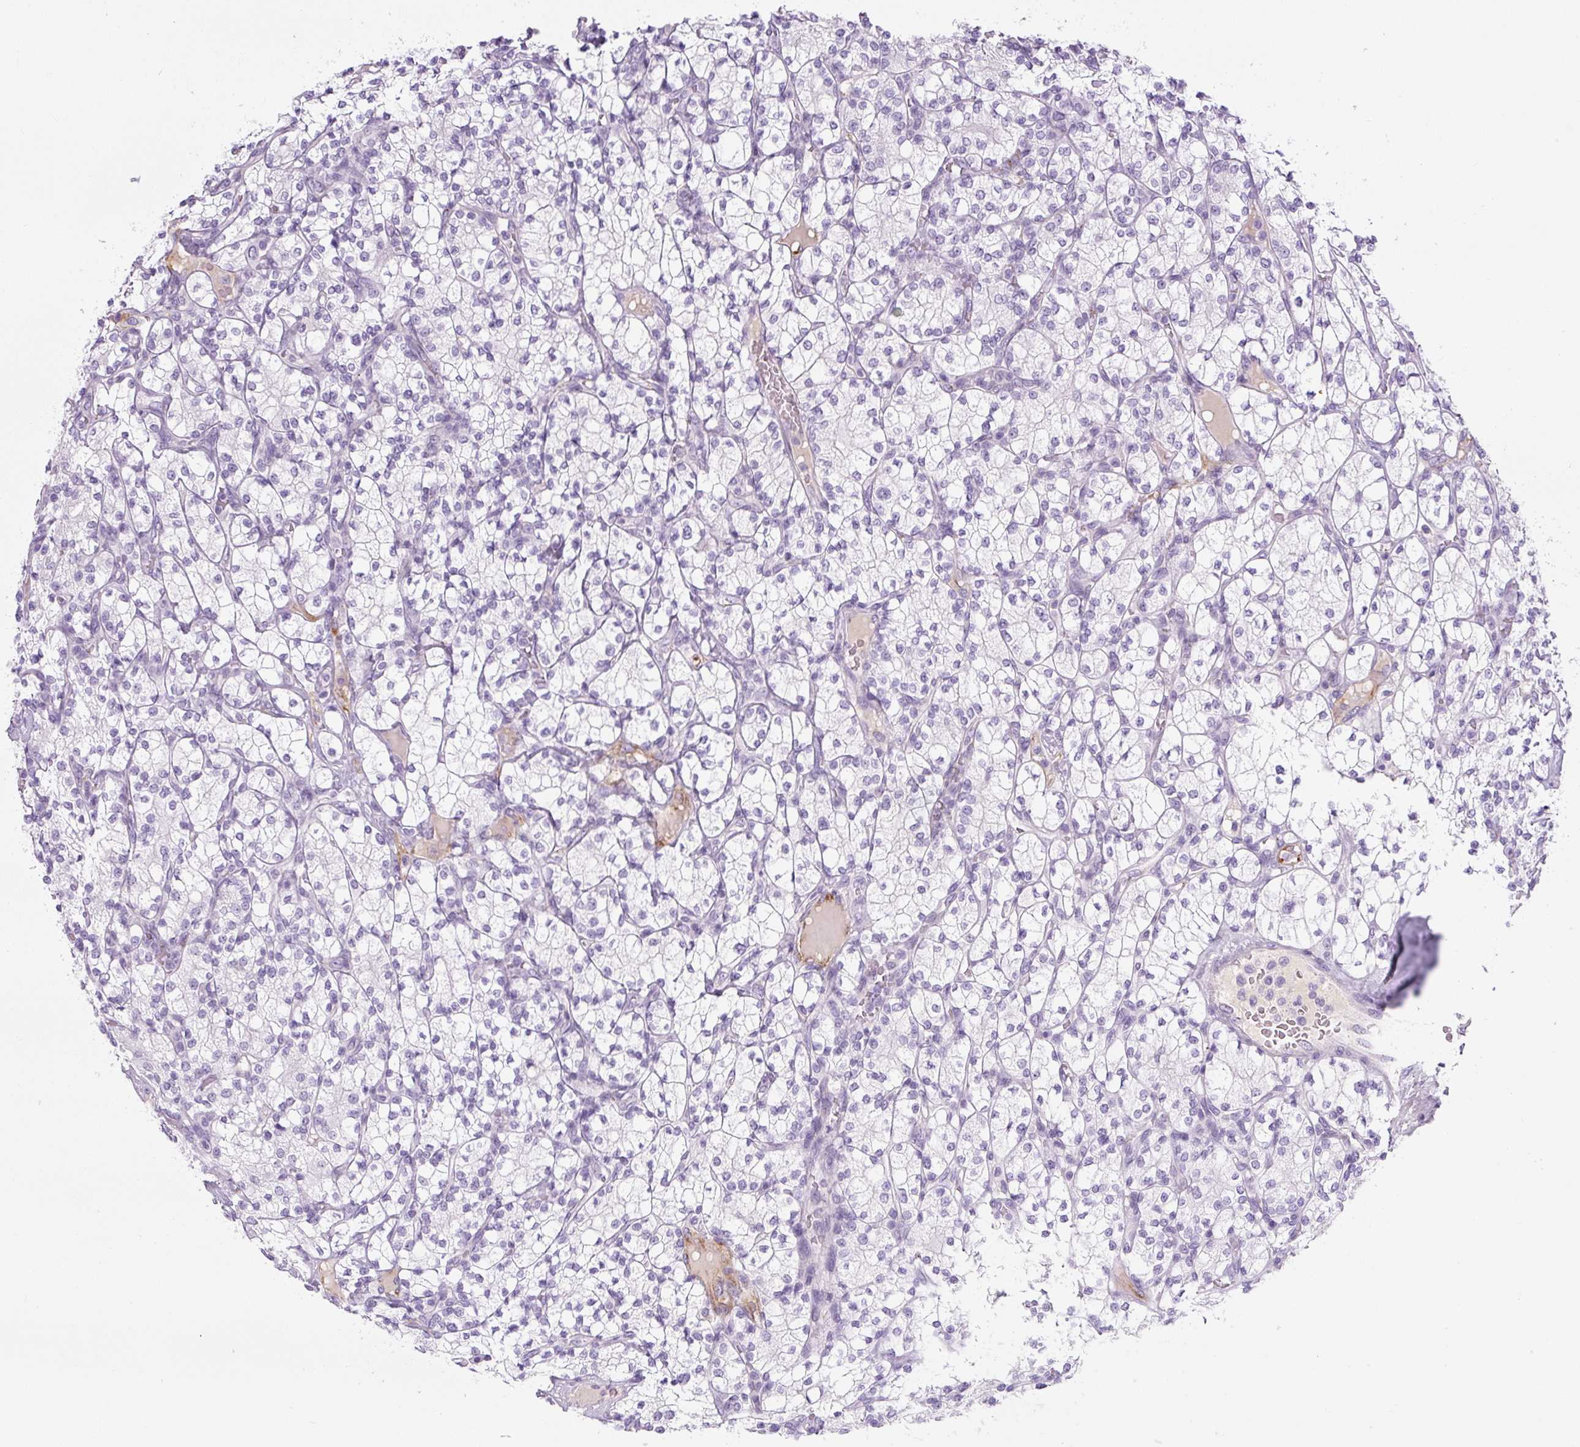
{"staining": {"intensity": "negative", "quantity": "none", "location": "none"}, "tissue": "renal cancer", "cell_type": "Tumor cells", "image_type": "cancer", "snomed": [{"axis": "morphology", "description": "Adenocarcinoma, NOS"}, {"axis": "topography", "description": "Kidney"}], "caption": "Tumor cells show no significant protein positivity in renal cancer (adenocarcinoma).", "gene": "RSPO4", "patient": {"sex": "male", "age": 77}}